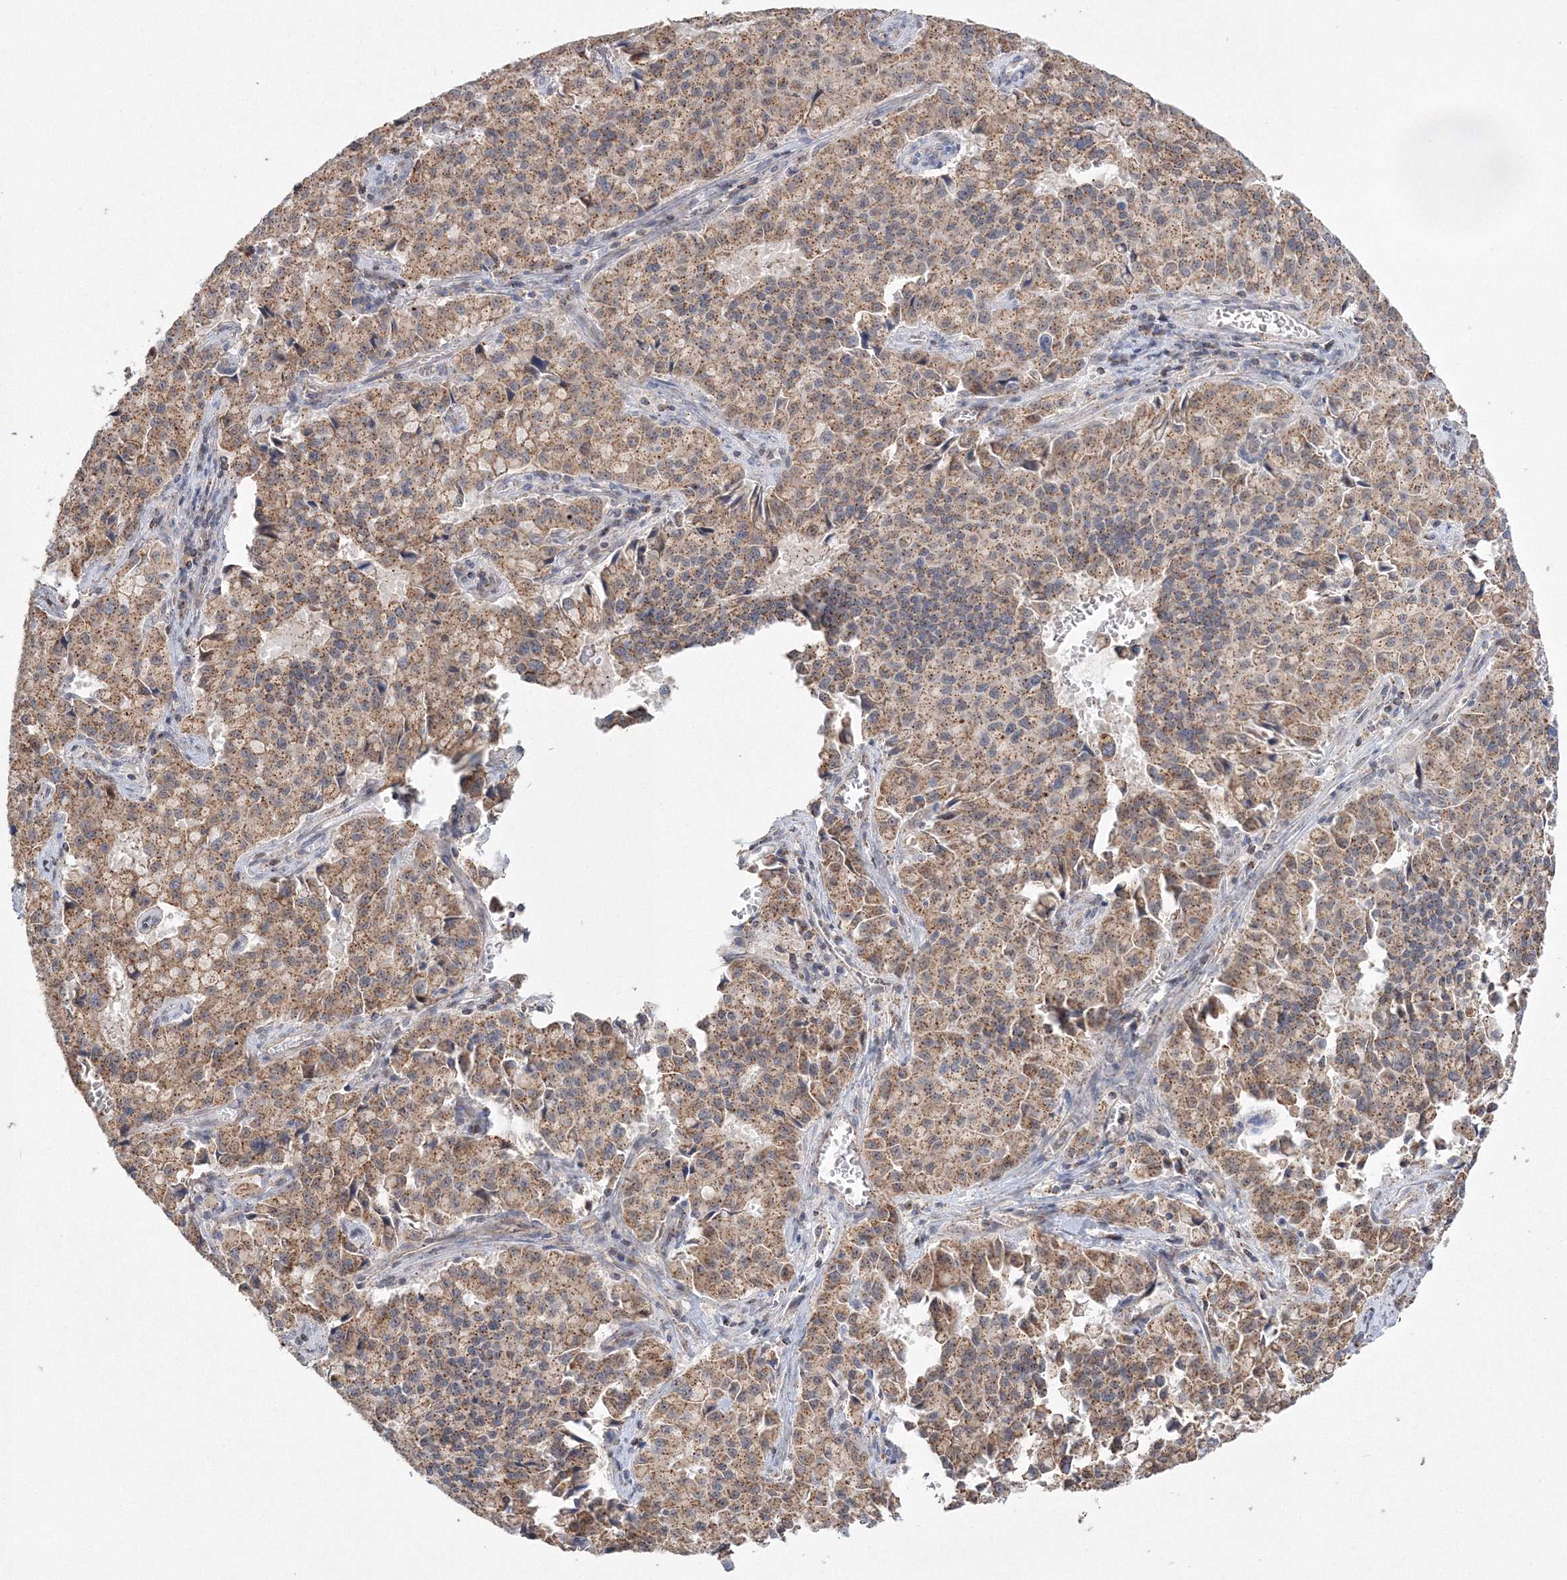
{"staining": {"intensity": "moderate", "quantity": ">75%", "location": "cytoplasmic/membranous"}, "tissue": "pancreatic cancer", "cell_type": "Tumor cells", "image_type": "cancer", "snomed": [{"axis": "morphology", "description": "Adenocarcinoma, NOS"}, {"axis": "topography", "description": "Pancreas"}], "caption": "A medium amount of moderate cytoplasmic/membranous staining is present in about >75% of tumor cells in pancreatic adenocarcinoma tissue. The protein is stained brown, and the nuclei are stained in blue (DAB IHC with brightfield microscopy, high magnification).", "gene": "AASDH", "patient": {"sex": "male", "age": 65}}